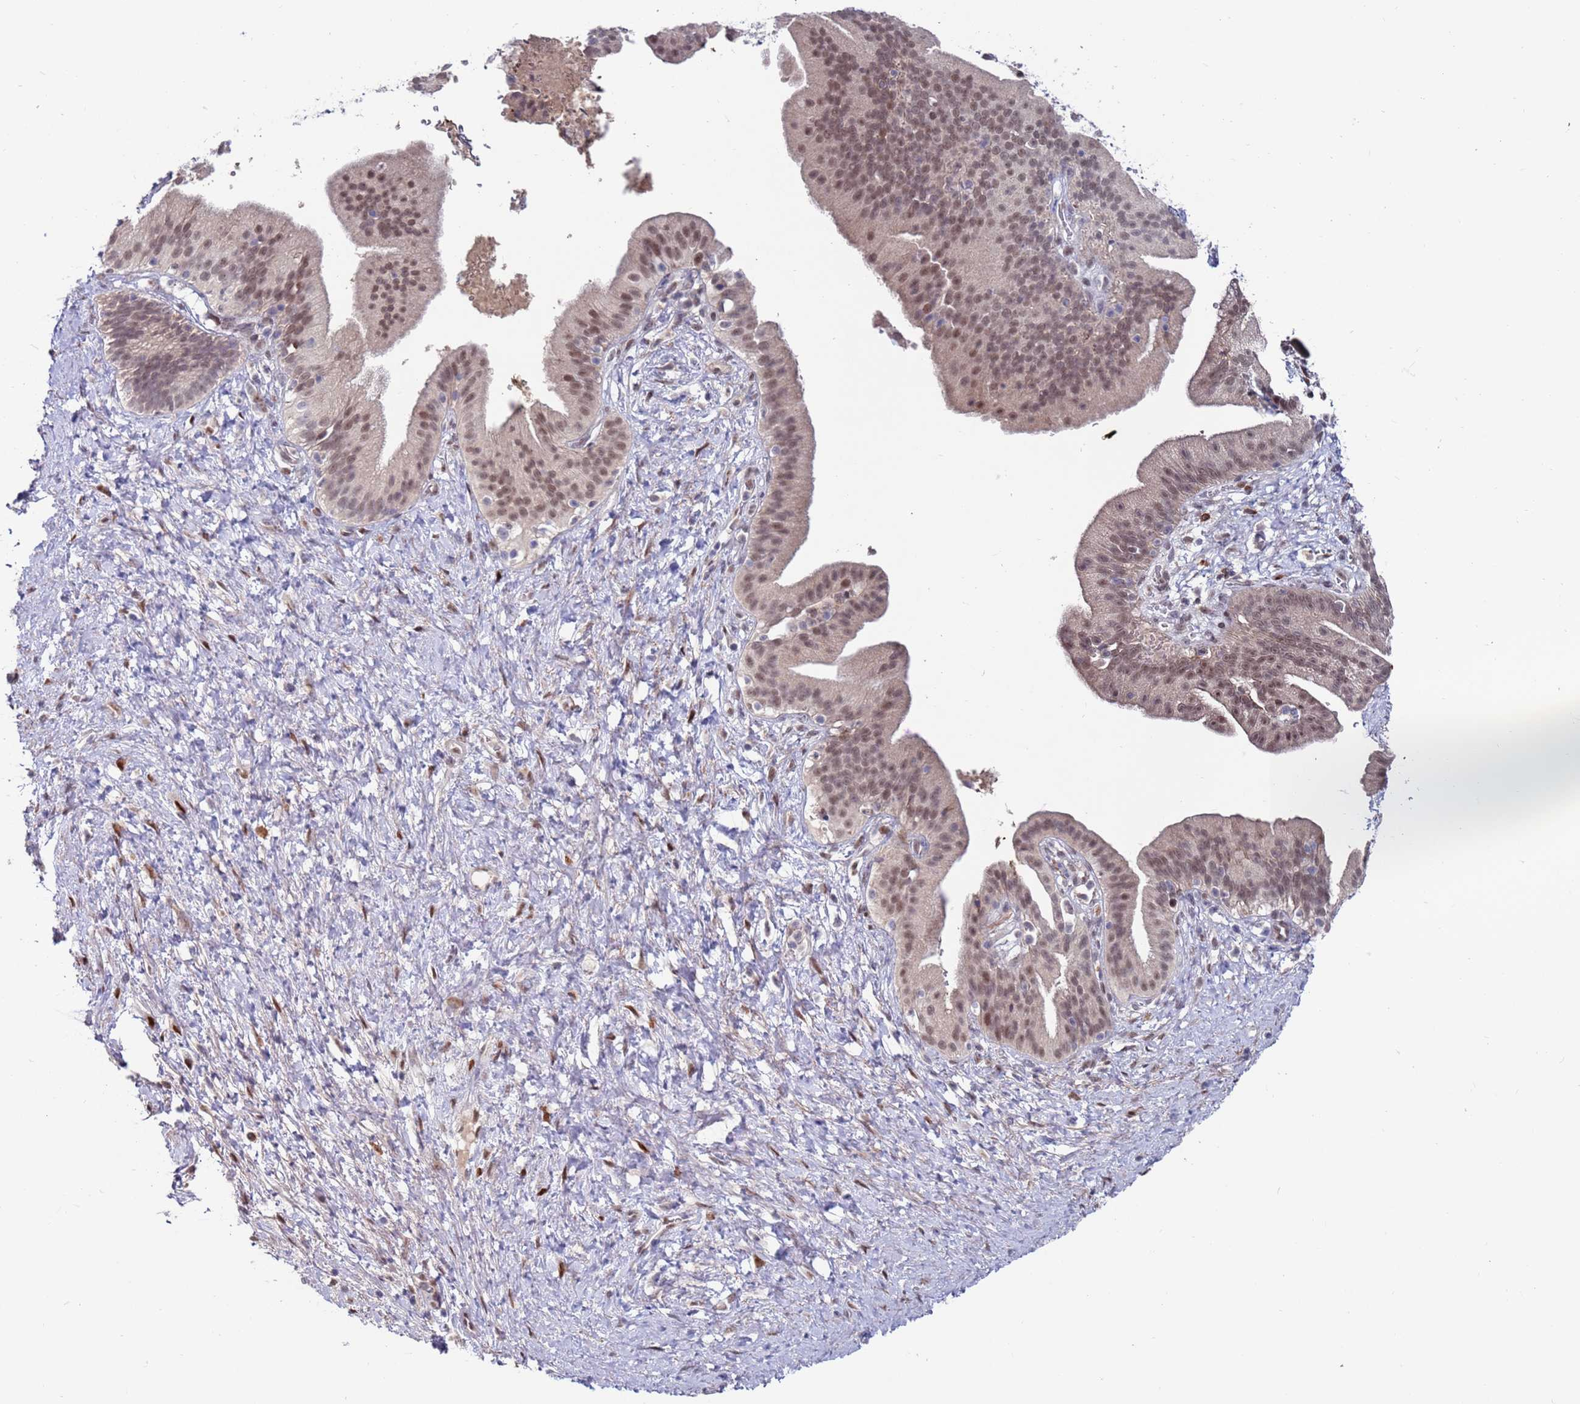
{"staining": {"intensity": "moderate", "quantity": ">75%", "location": "nuclear"}, "tissue": "pancreatic cancer", "cell_type": "Tumor cells", "image_type": "cancer", "snomed": [{"axis": "morphology", "description": "Adenocarcinoma, NOS"}, {"axis": "topography", "description": "Pancreas"}], "caption": "Moderate nuclear expression is appreciated in about >75% of tumor cells in pancreatic cancer (adenocarcinoma).", "gene": "FBXO27", "patient": {"sex": "male", "age": 68}}